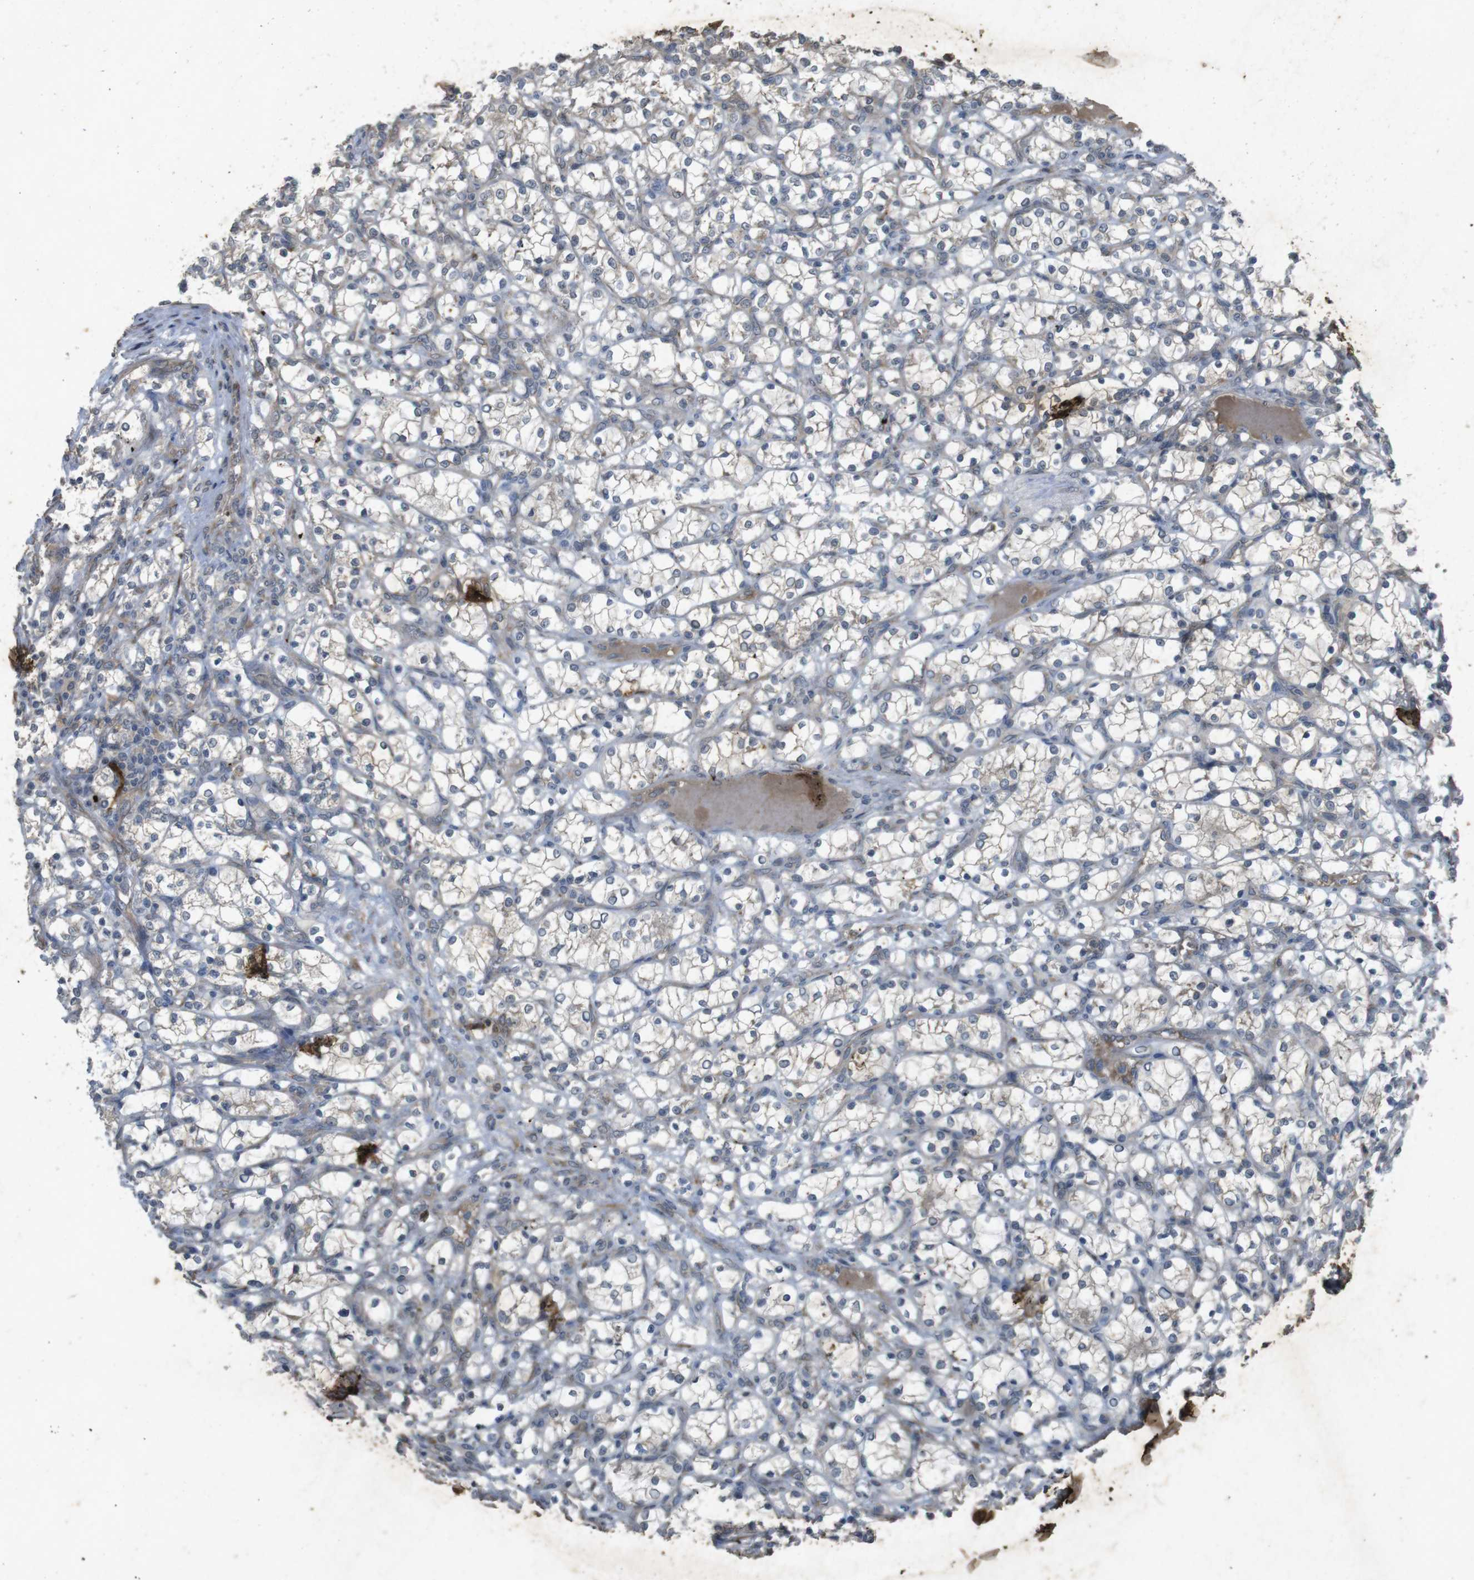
{"staining": {"intensity": "negative", "quantity": "none", "location": "none"}, "tissue": "renal cancer", "cell_type": "Tumor cells", "image_type": "cancer", "snomed": [{"axis": "morphology", "description": "Adenocarcinoma, NOS"}, {"axis": "topography", "description": "Kidney"}], "caption": "This image is of renal cancer stained with immunohistochemistry (IHC) to label a protein in brown with the nuclei are counter-stained blue. There is no expression in tumor cells.", "gene": "FLCN", "patient": {"sex": "female", "age": 69}}